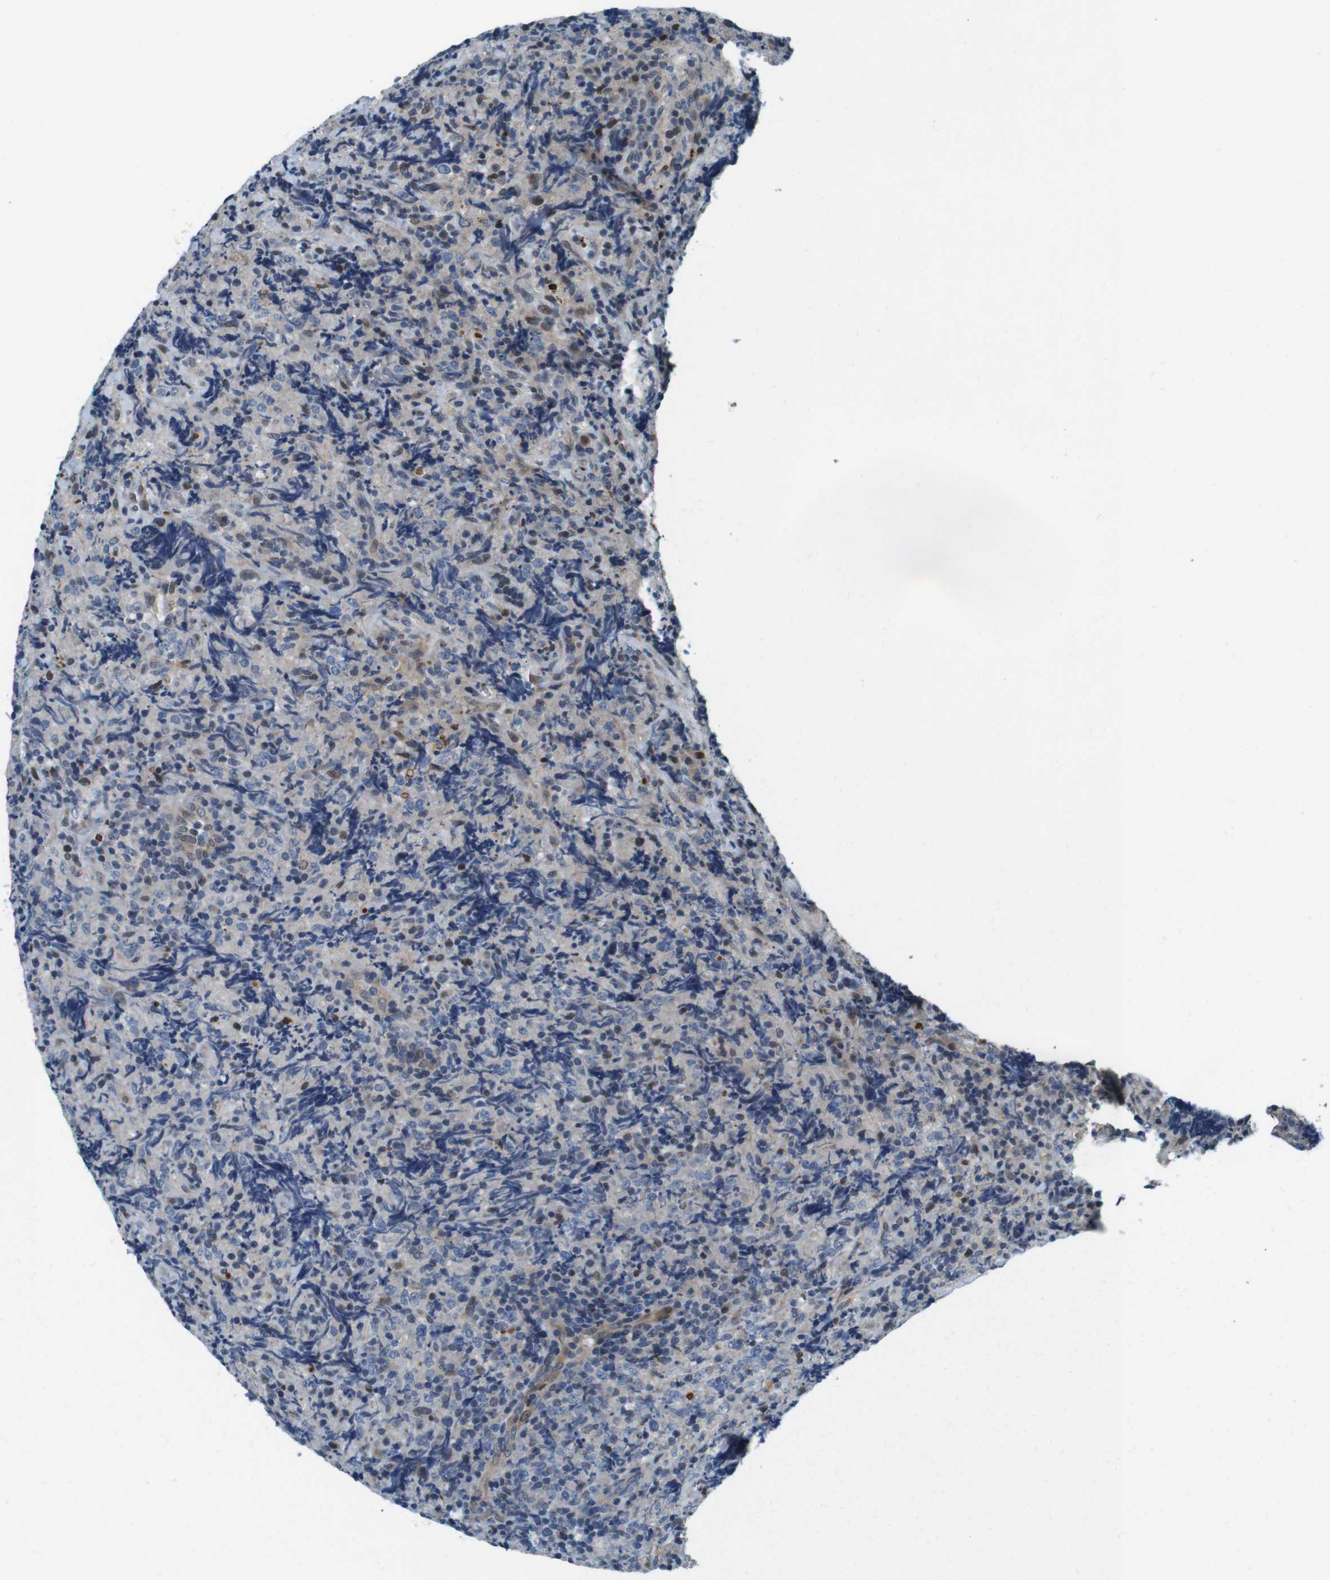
{"staining": {"intensity": "weak", "quantity": "25%-75%", "location": "cytoplasmic/membranous,nuclear"}, "tissue": "lymphoma", "cell_type": "Tumor cells", "image_type": "cancer", "snomed": [{"axis": "morphology", "description": "Malignant lymphoma, non-Hodgkin's type, High grade"}, {"axis": "topography", "description": "Tonsil"}], "caption": "Tumor cells display low levels of weak cytoplasmic/membranous and nuclear expression in approximately 25%-75% of cells in human high-grade malignant lymphoma, non-Hodgkin's type.", "gene": "LRP5", "patient": {"sex": "female", "age": 36}}